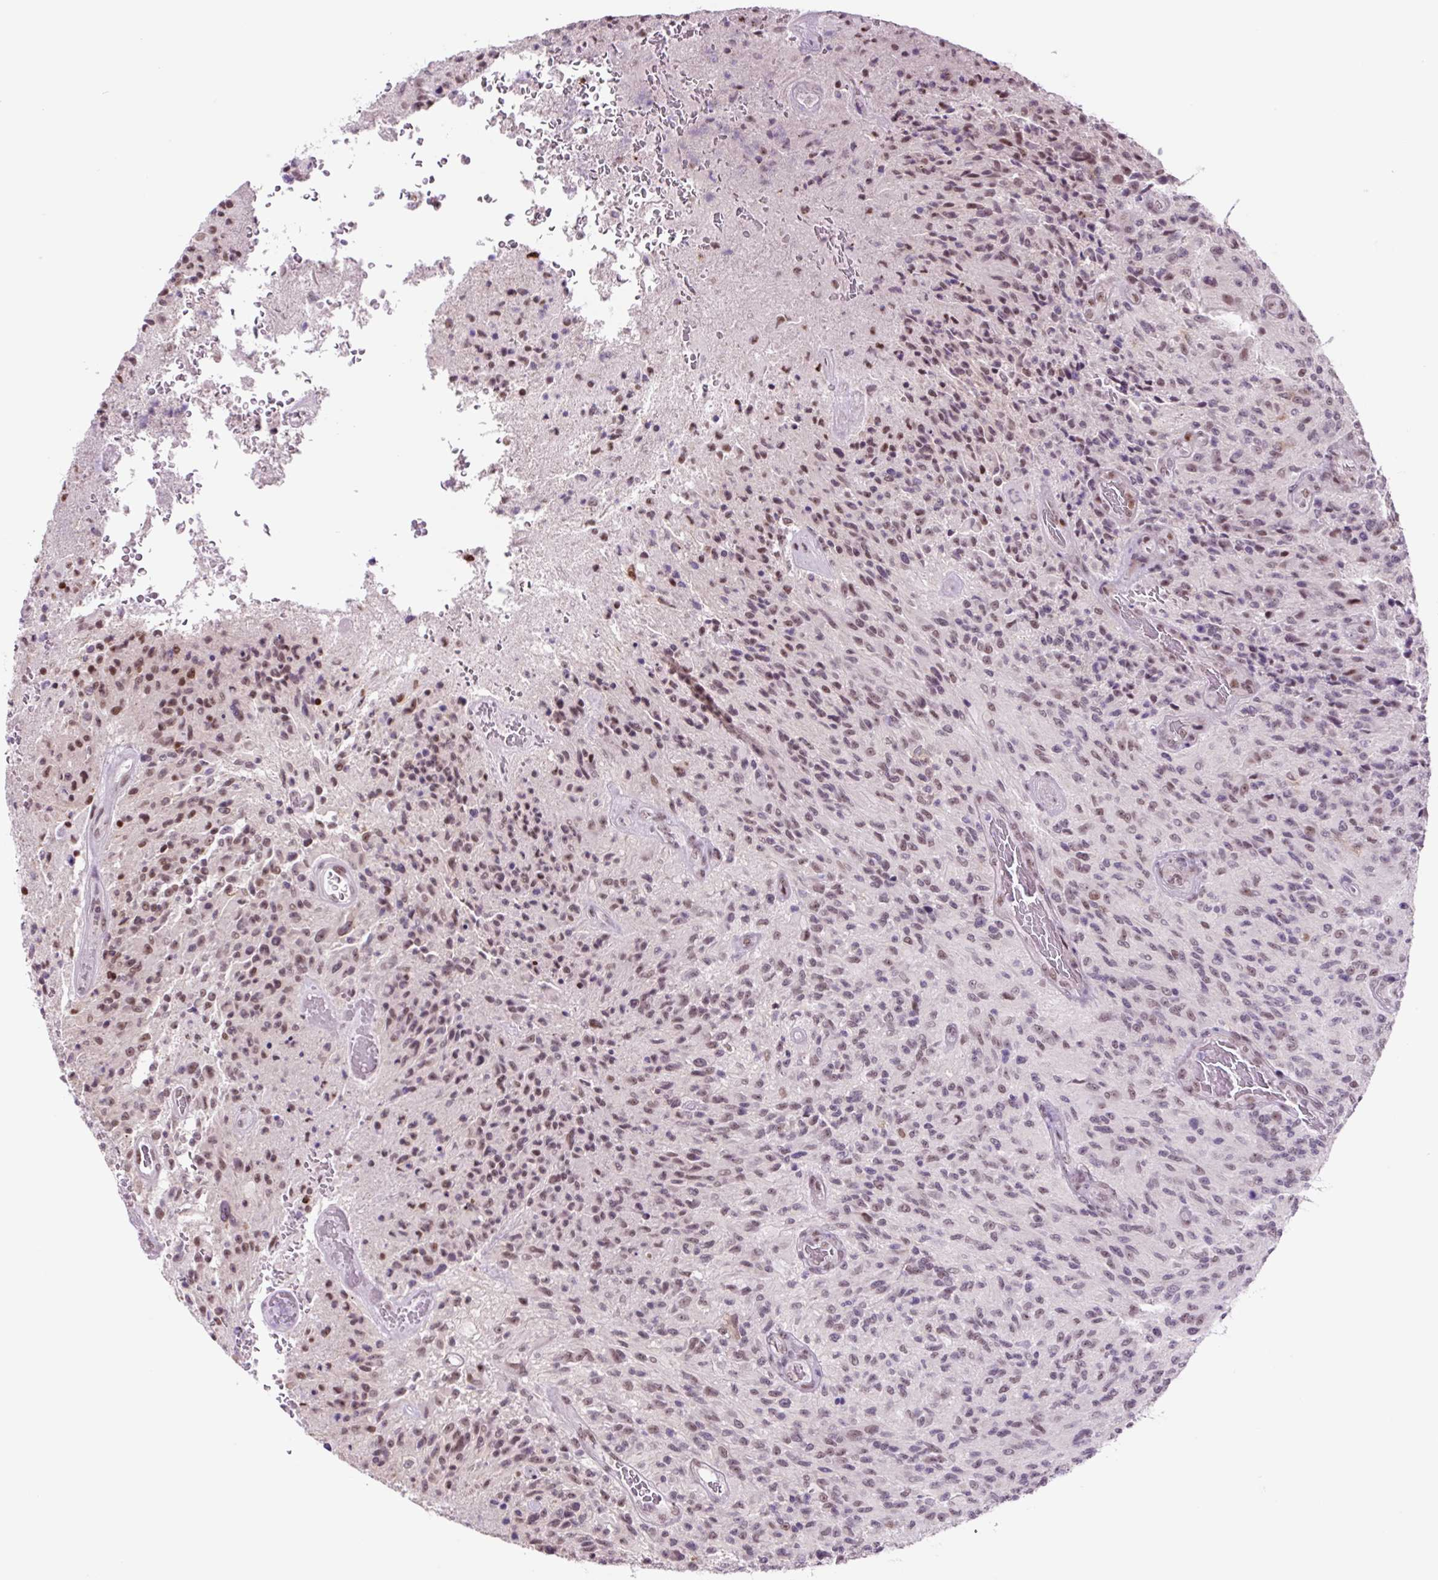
{"staining": {"intensity": "weak", "quantity": "25%-75%", "location": "nuclear"}, "tissue": "glioma", "cell_type": "Tumor cells", "image_type": "cancer", "snomed": [{"axis": "morphology", "description": "Normal tissue, NOS"}, {"axis": "morphology", "description": "Glioma, malignant, High grade"}, {"axis": "topography", "description": "Cerebral cortex"}], "caption": "A photomicrograph showing weak nuclear staining in approximately 25%-75% of tumor cells in malignant glioma (high-grade), as visualized by brown immunohistochemical staining.", "gene": "TAF1A", "patient": {"sex": "male", "age": 56}}